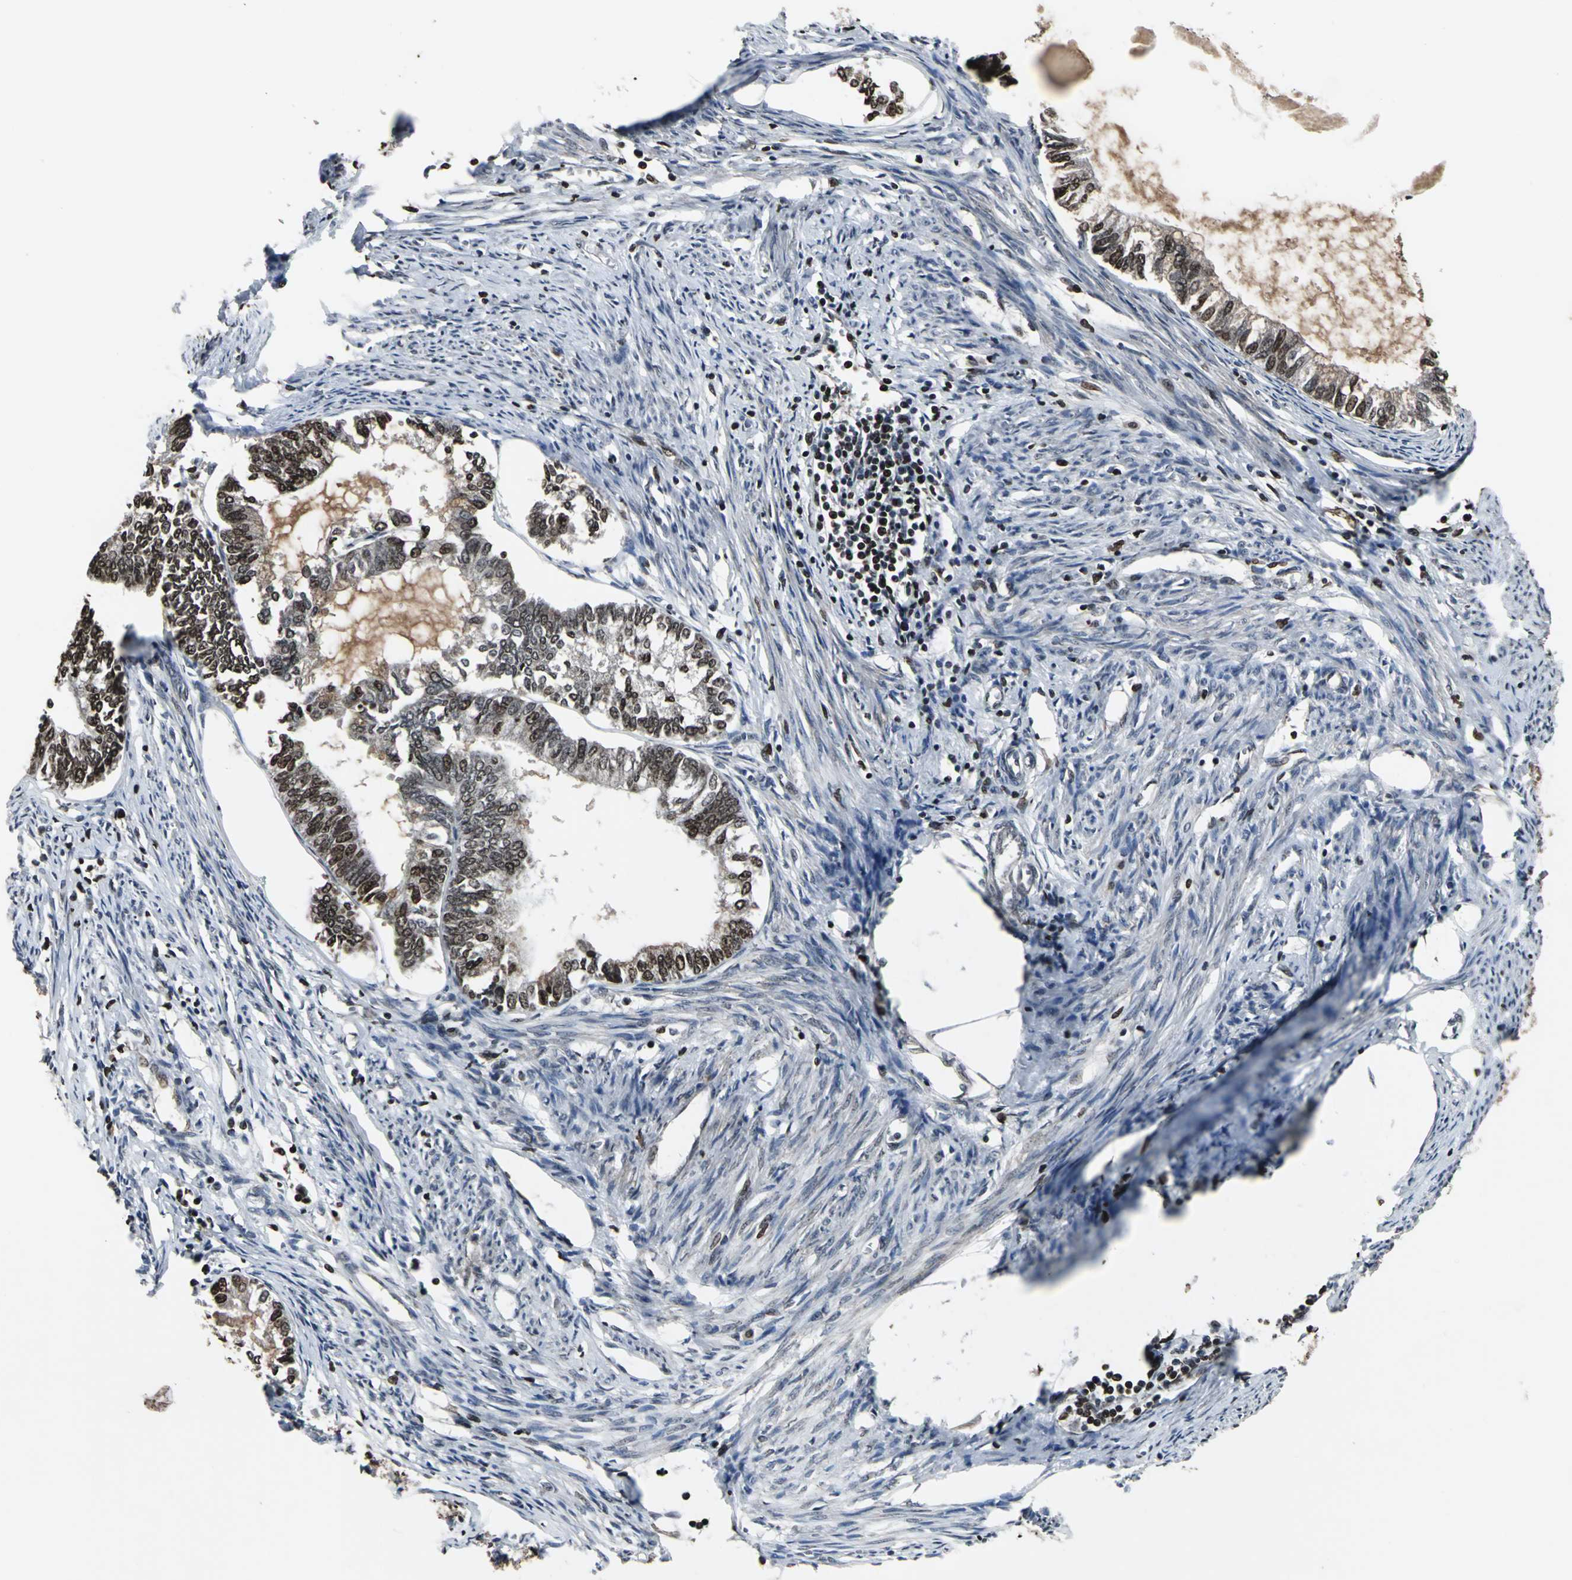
{"staining": {"intensity": "strong", "quantity": ">75%", "location": "cytoplasmic/membranous,nuclear"}, "tissue": "endometrial cancer", "cell_type": "Tumor cells", "image_type": "cancer", "snomed": [{"axis": "morphology", "description": "Adenocarcinoma, NOS"}, {"axis": "topography", "description": "Endometrium"}], "caption": "Immunohistochemical staining of human endometrial cancer exhibits high levels of strong cytoplasmic/membranous and nuclear positivity in about >75% of tumor cells.", "gene": "AHR", "patient": {"sex": "female", "age": 86}}